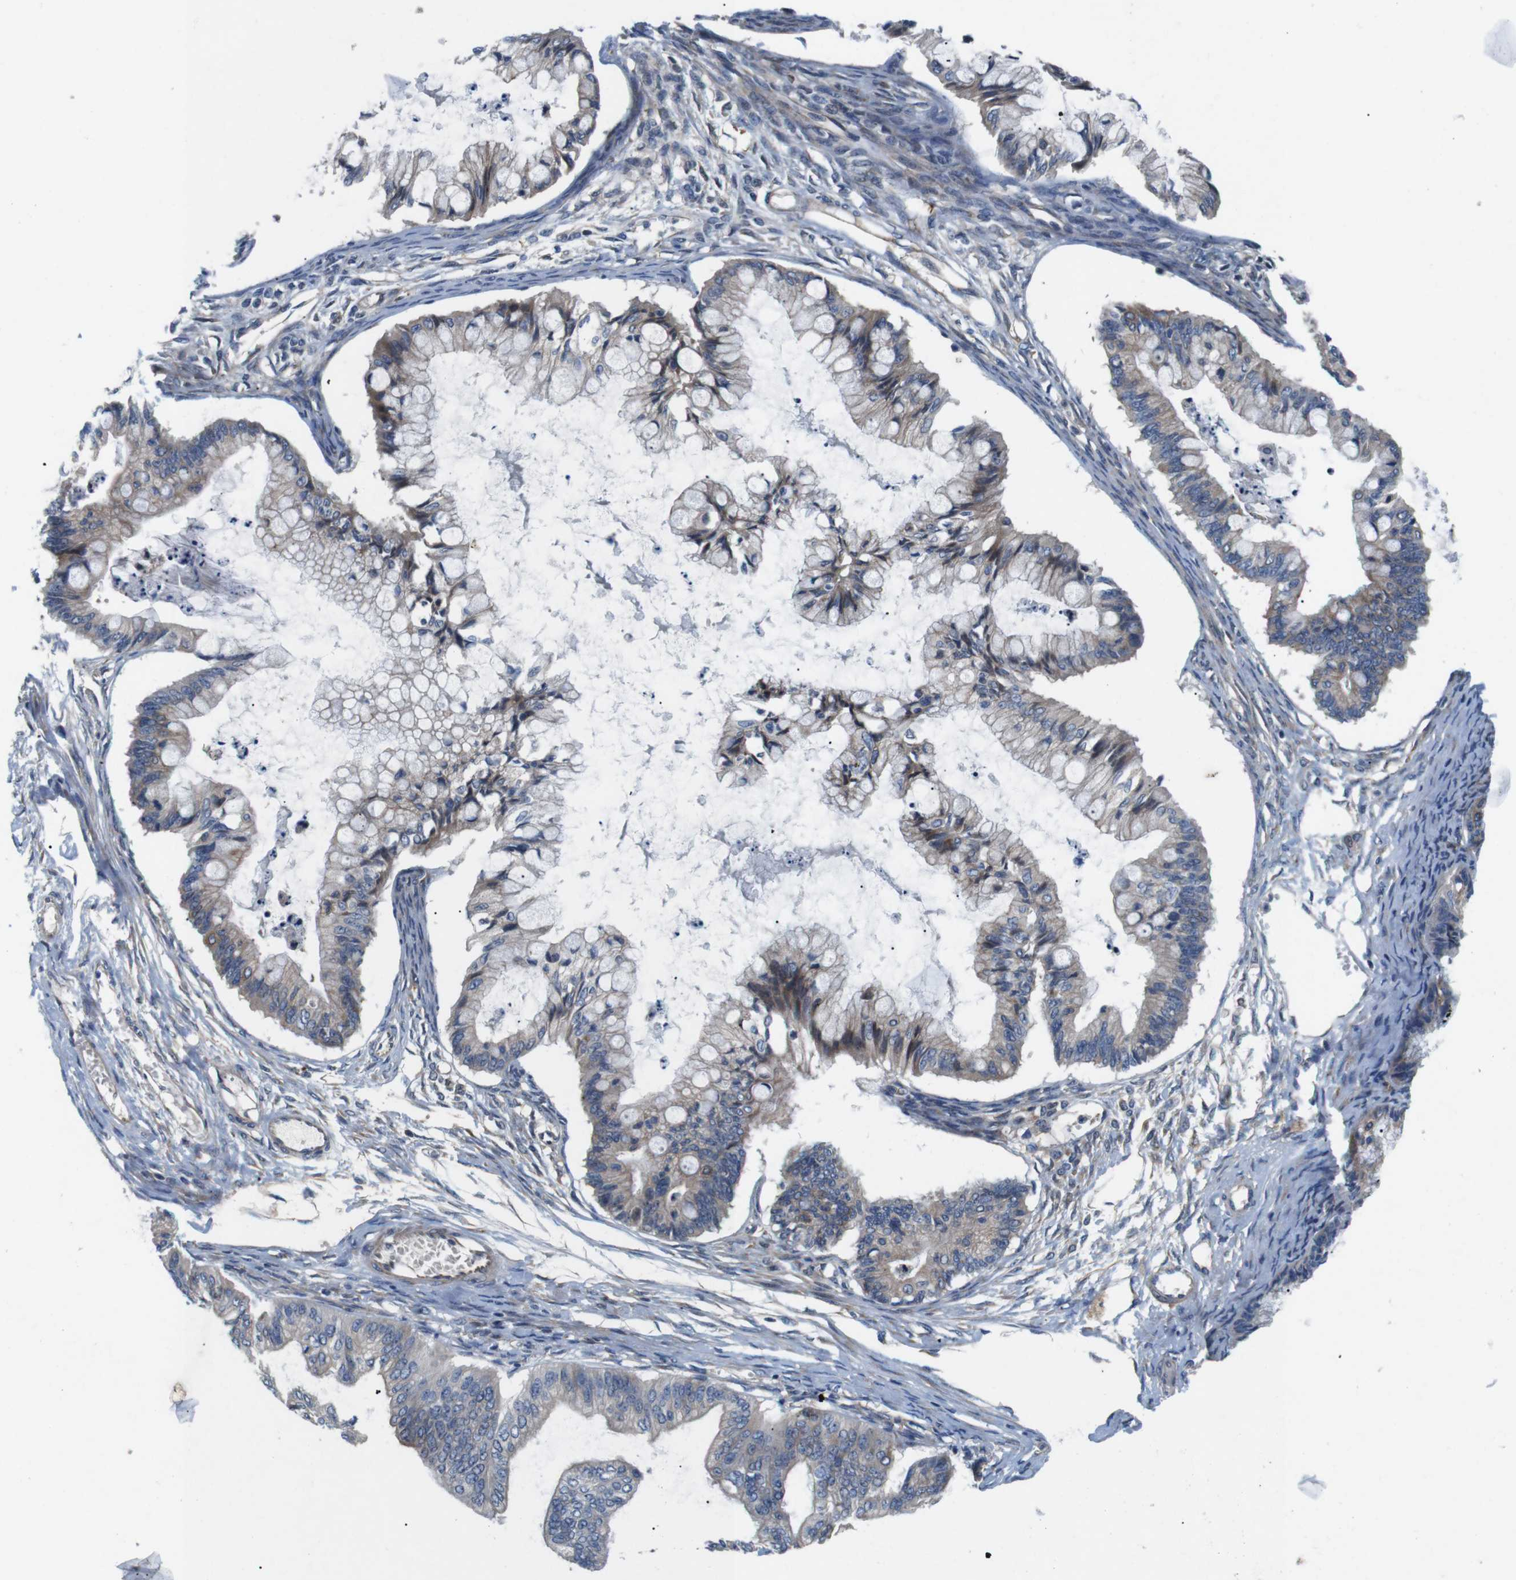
{"staining": {"intensity": "moderate", "quantity": "25%-75%", "location": "cytoplasmic/membranous"}, "tissue": "ovarian cancer", "cell_type": "Tumor cells", "image_type": "cancer", "snomed": [{"axis": "morphology", "description": "Cystadenocarcinoma, mucinous, NOS"}, {"axis": "topography", "description": "Ovary"}], "caption": "Human mucinous cystadenocarcinoma (ovarian) stained for a protein (brown) demonstrates moderate cytoplasmic/membranous positive positivity in approximately 25%-75% of tumor cells.", "gene": "JAK1", "patient": {"sex": "female", "age": 57}}